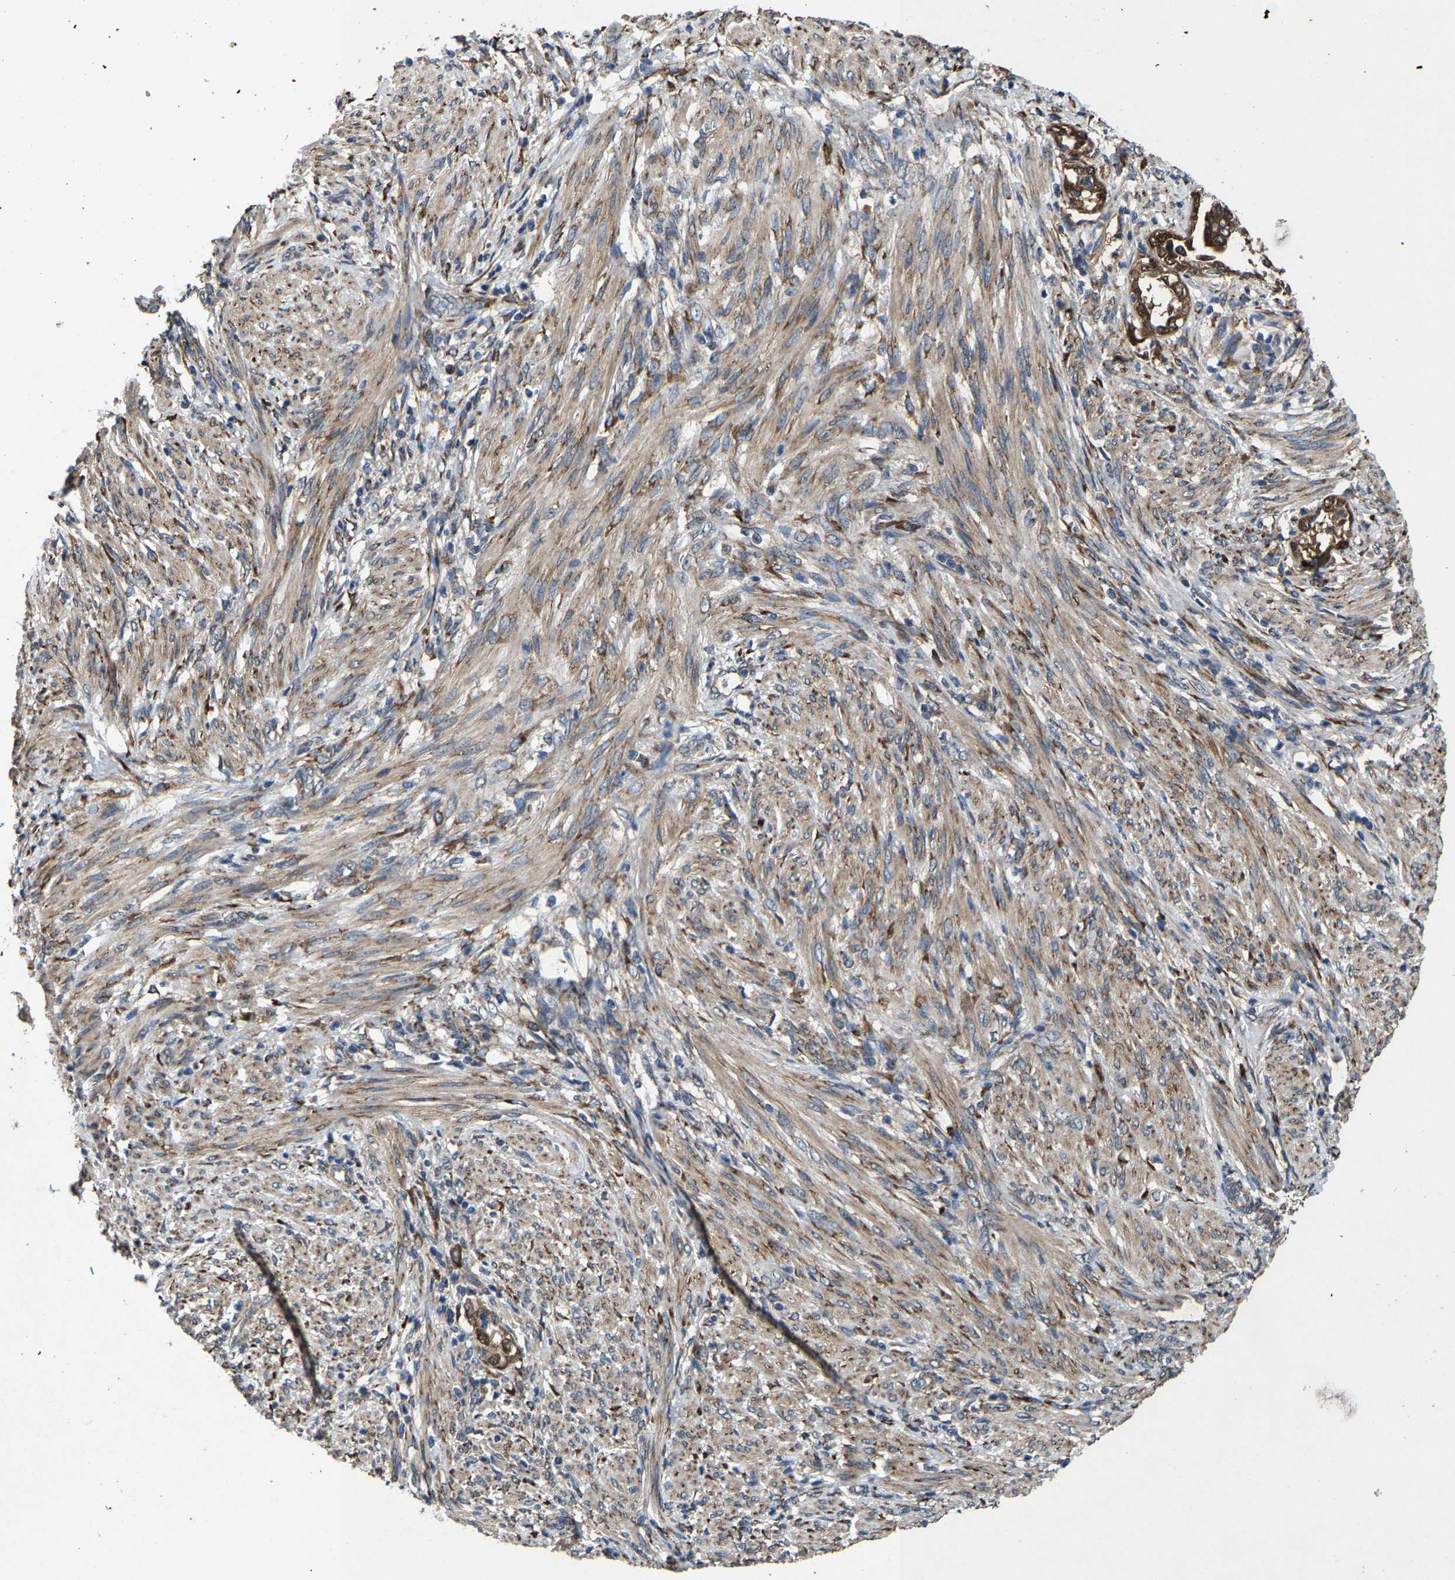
{"staining": {"intensity": "strong", "quantity": ">75%", "location": "cytoplasmic/membranous"}, "tissue": "endometrial cancer", "cell_type": "Tumor cells", "image_type": "cancer", "snomed": [{"axis": "morphology", "description": "Adenocarcinoma, NOS"}, {"axis": "topography", "description": "Endometrium"}], "caption": "Endometrial cancer (adenocarcinoma) was stained to show a protein in brown. There is high levels of strong cytoplasmic/membranous positivity in approximately >75% of tumor cells.", "gene": "PDP1", "patient": {"sex": "female", "age": 85}}